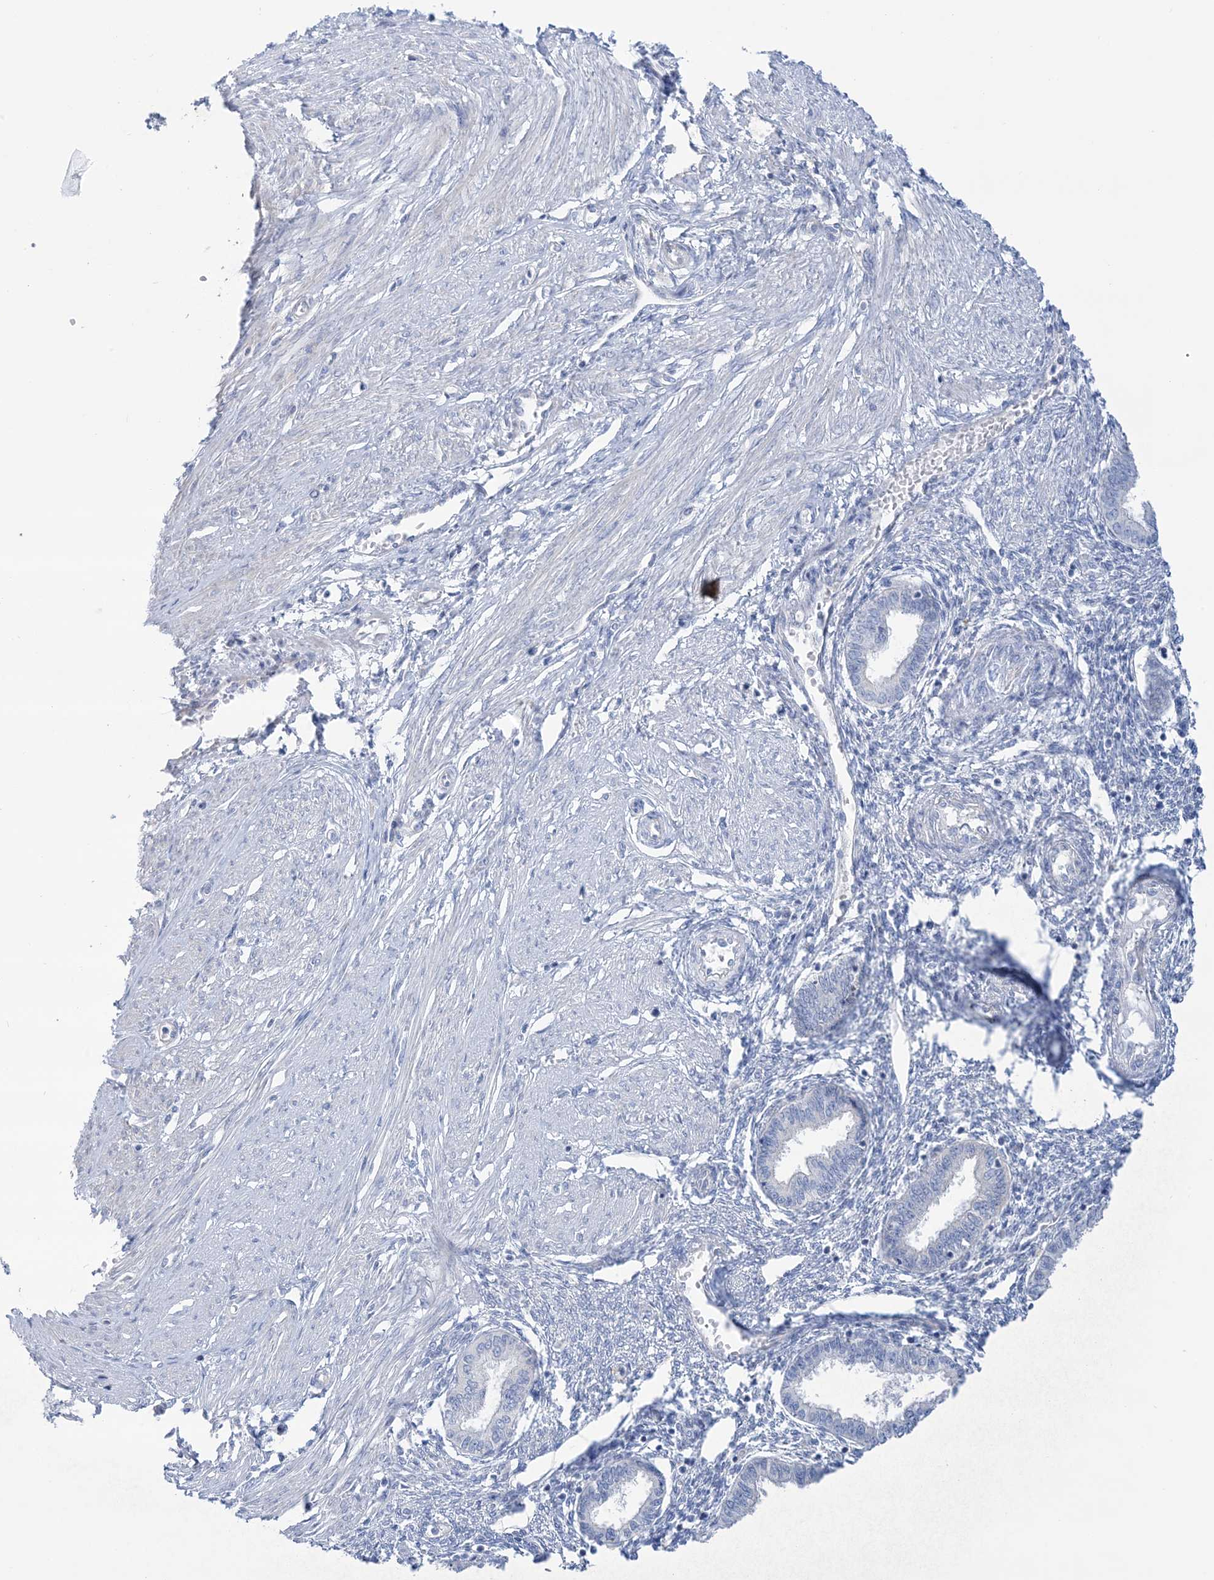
{"staining": {"intensity": "negative", "quantity": "none", "location": "none"}, "tissue": "endometrium", "cell_type": "Cells in endometrial stroma", "image_type": "normal", "snomed": [{"axis": "morphology", "description": "Normal tissue, NOS"}, {"axis": "topography", "description": "Endometrium"}], "caption": "Protein analysis of normal endometrium reveals no significant staining in cells in endometrial stroma.", "gene": "ATP11C", "patient": {"sex": "female", "age": 33}}